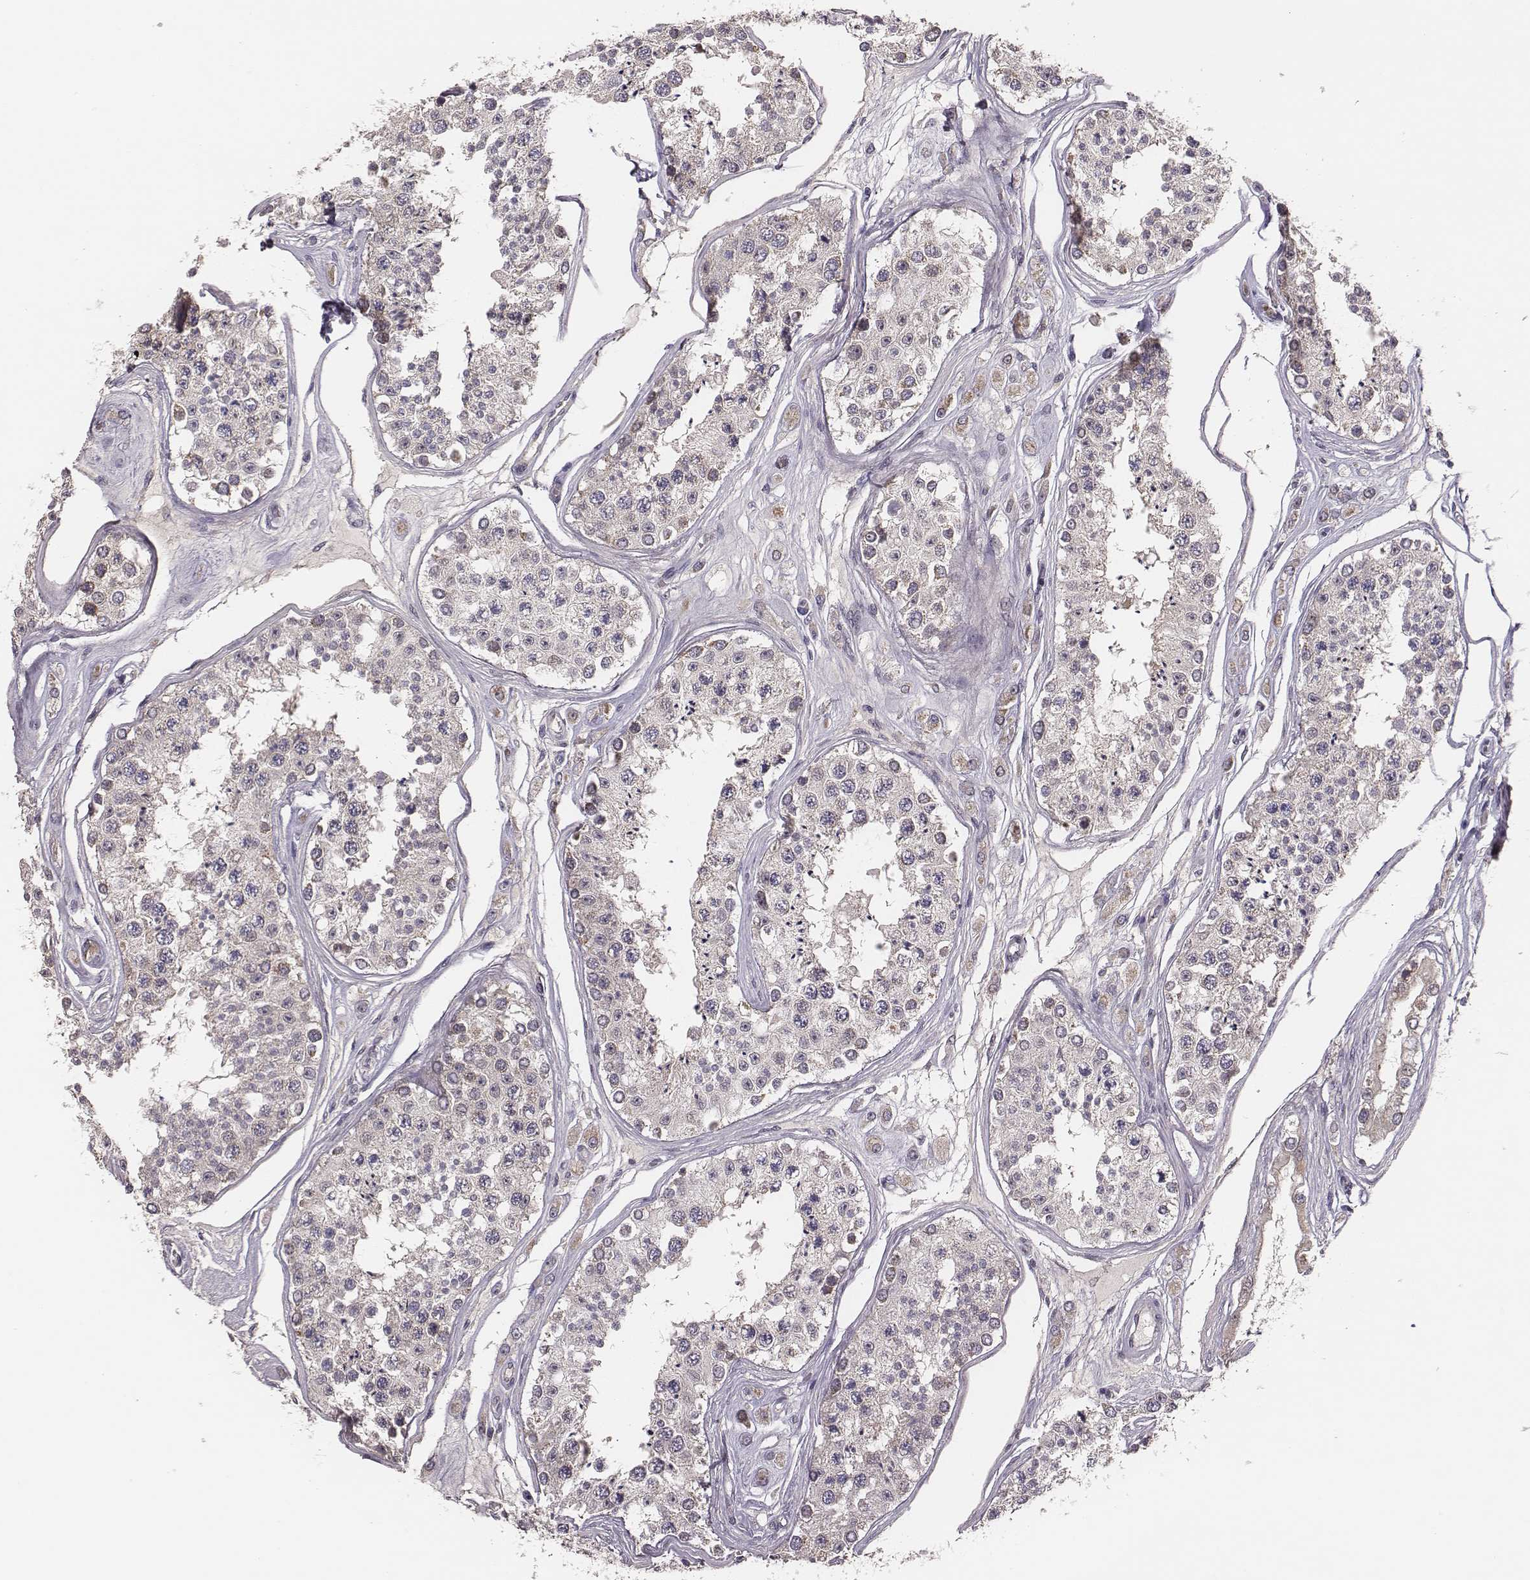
{"staining": {"intensity": "moderate", "quantity": "<25%", "location": "cytoplasmic/membranous"}, "tissue": "testis", "cell_type": "Cells in seminiferous ducts", "image_type": "normal", "snomed": [{"axis": "morphology", "description": "Normal tissue, NOS"}, {"axis": "topography", "description": "Testis"}], "caption": "A histopathology image of human testis stained for a protein exhibits moderate cytoplasmic/membranous brown staining in cells in seminiferous ducts.", "gene": "HAVCR1", "patient": {"sex": "male", "age": 25}}